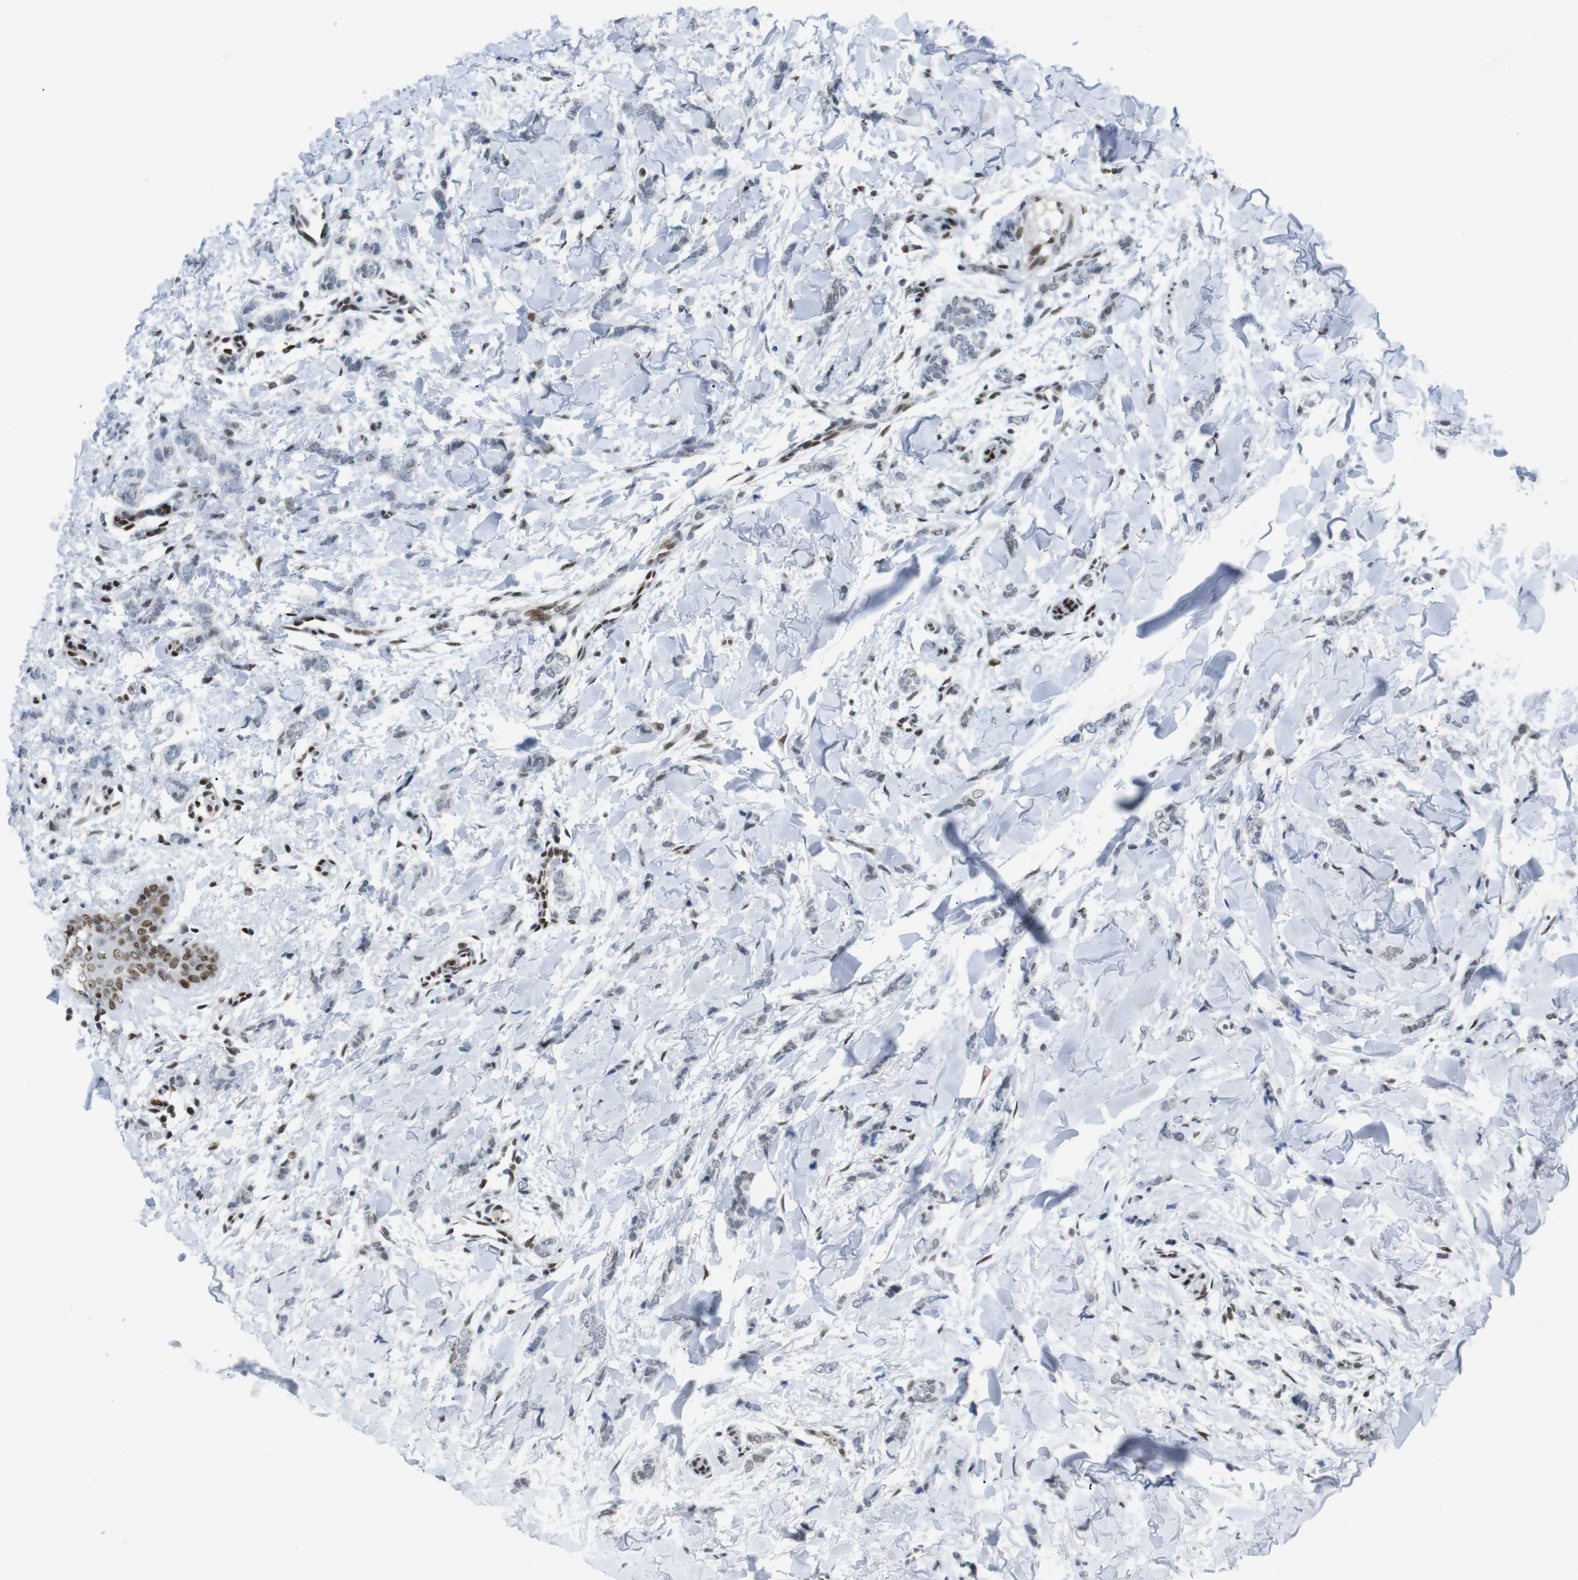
{"staining": {"intensity": "weak", "quantity": "<25%", "location": "nuclear"}, "tissue": "breast cancer", "cell_type": "Tumor cells", "image_type": "cancer", "snomed": [{"axis": "morphology", "description": "Lobular carcinoma"}, {"axis": "topography", "description": "Skin"}, {"axis": "topography", "description": "Breast"}], "caption": "High power microscopy photomicrograph of an IHC image of lobular carcinoma (breast), revealing no significant expression in tumor cells.", "gene": "RIOX2", "patient": {"sex": "female", "age": 46}}